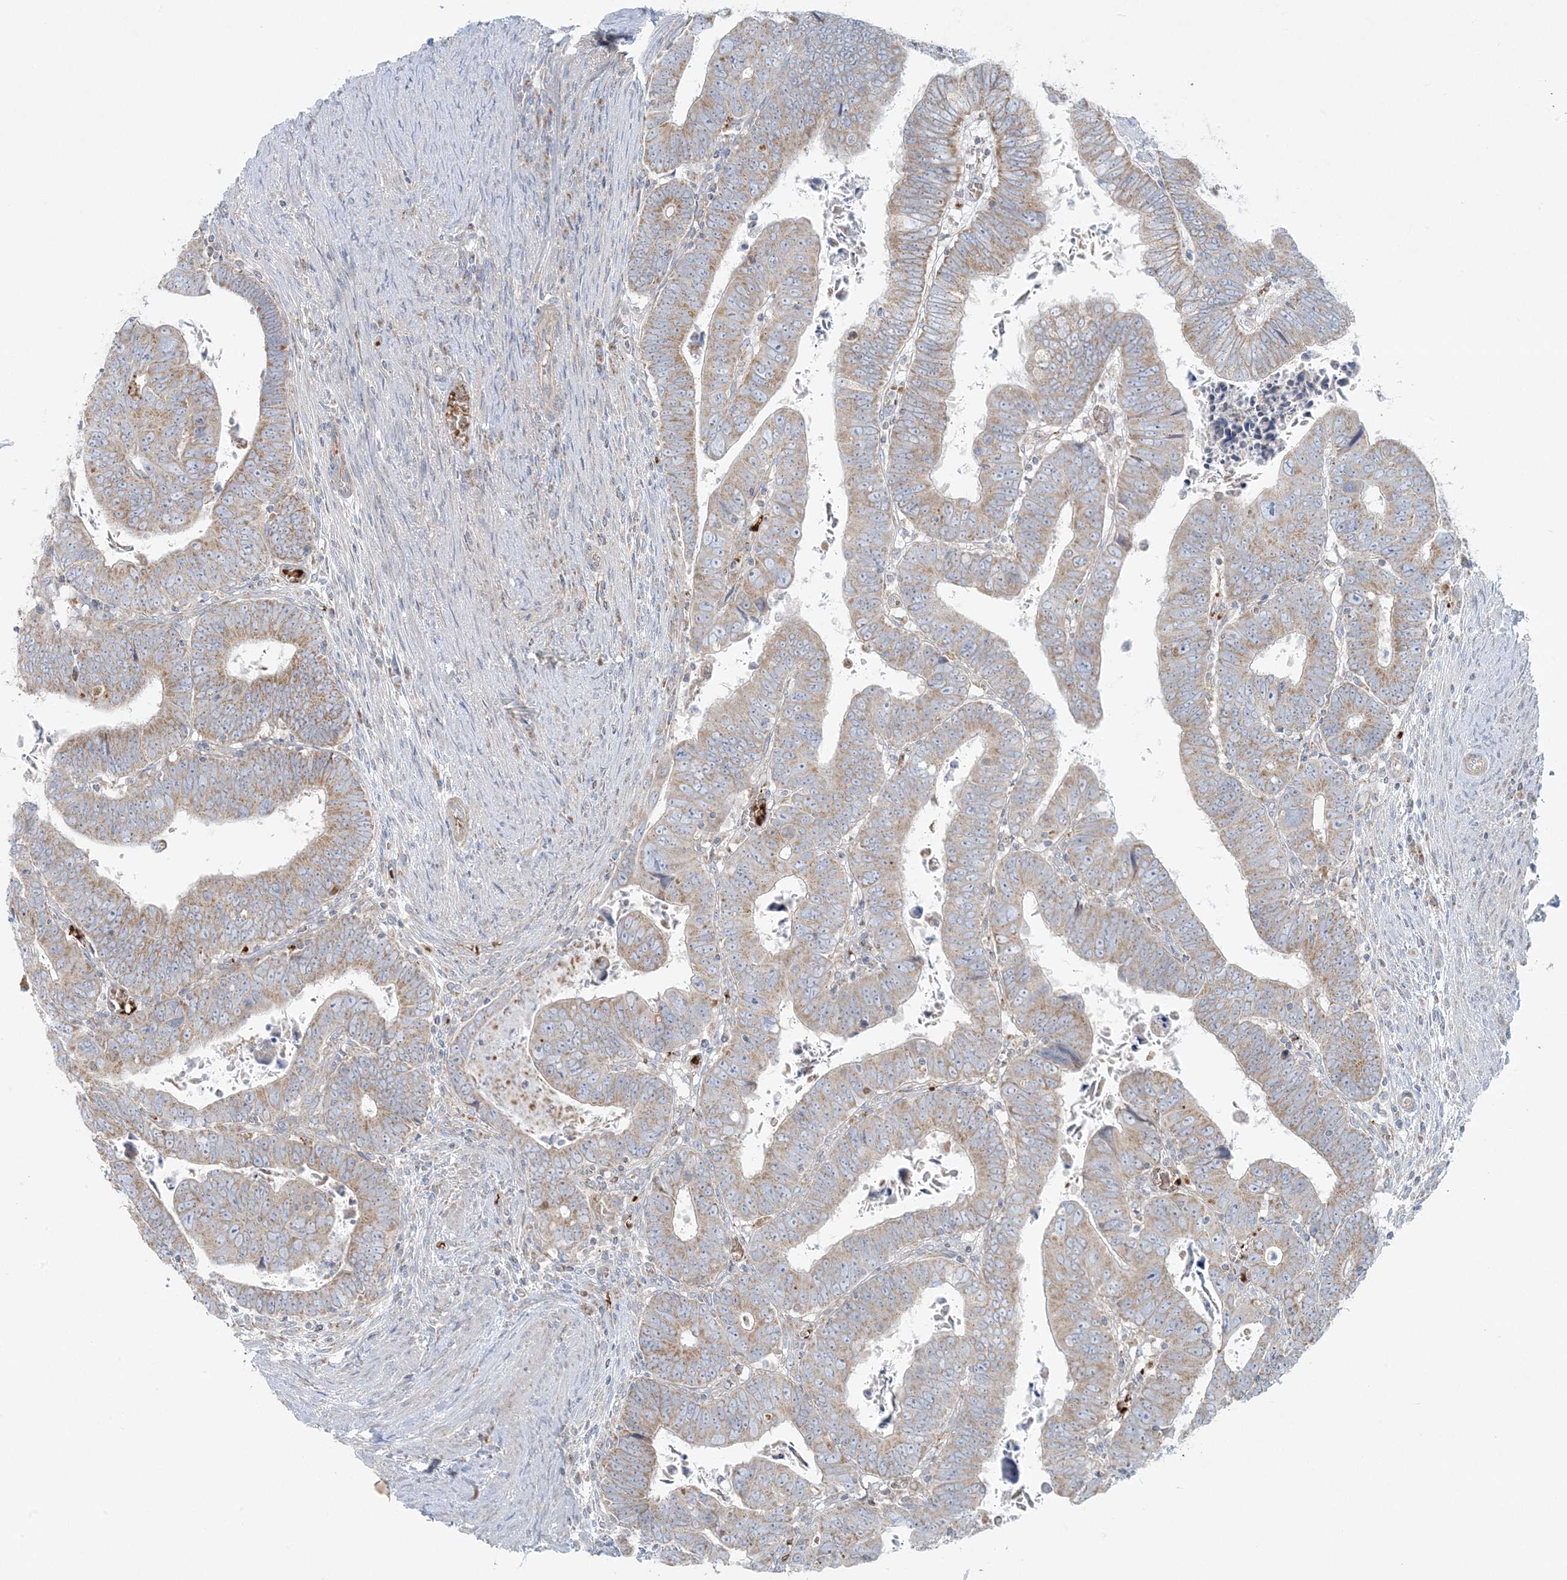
{"staining": {"intensity": "weak", "quantity": ">75%", "location": "cytoplasmic/membranous"}, "tissue": "colorectal cancer", "cell_type": "Tumor cells", "image_type": "cancer", "snomed": [{"axis": "morphology", "description": "Normal tissue, NOS"}, {"axis": "morphology", "description": "Adenocarcinoma, NOS"}, {"axis": "topography", "description": "Rectum"}], "caption": "IHC micrograph of colorectal adenocarcinoma stained for a protein (brown), which exhibits low levels of weak cytoplasmic/membranous positivity in about >75% of tumor cells.", "gene": "PIK3R4", "patient": {"sex": "female", "age": 65}}